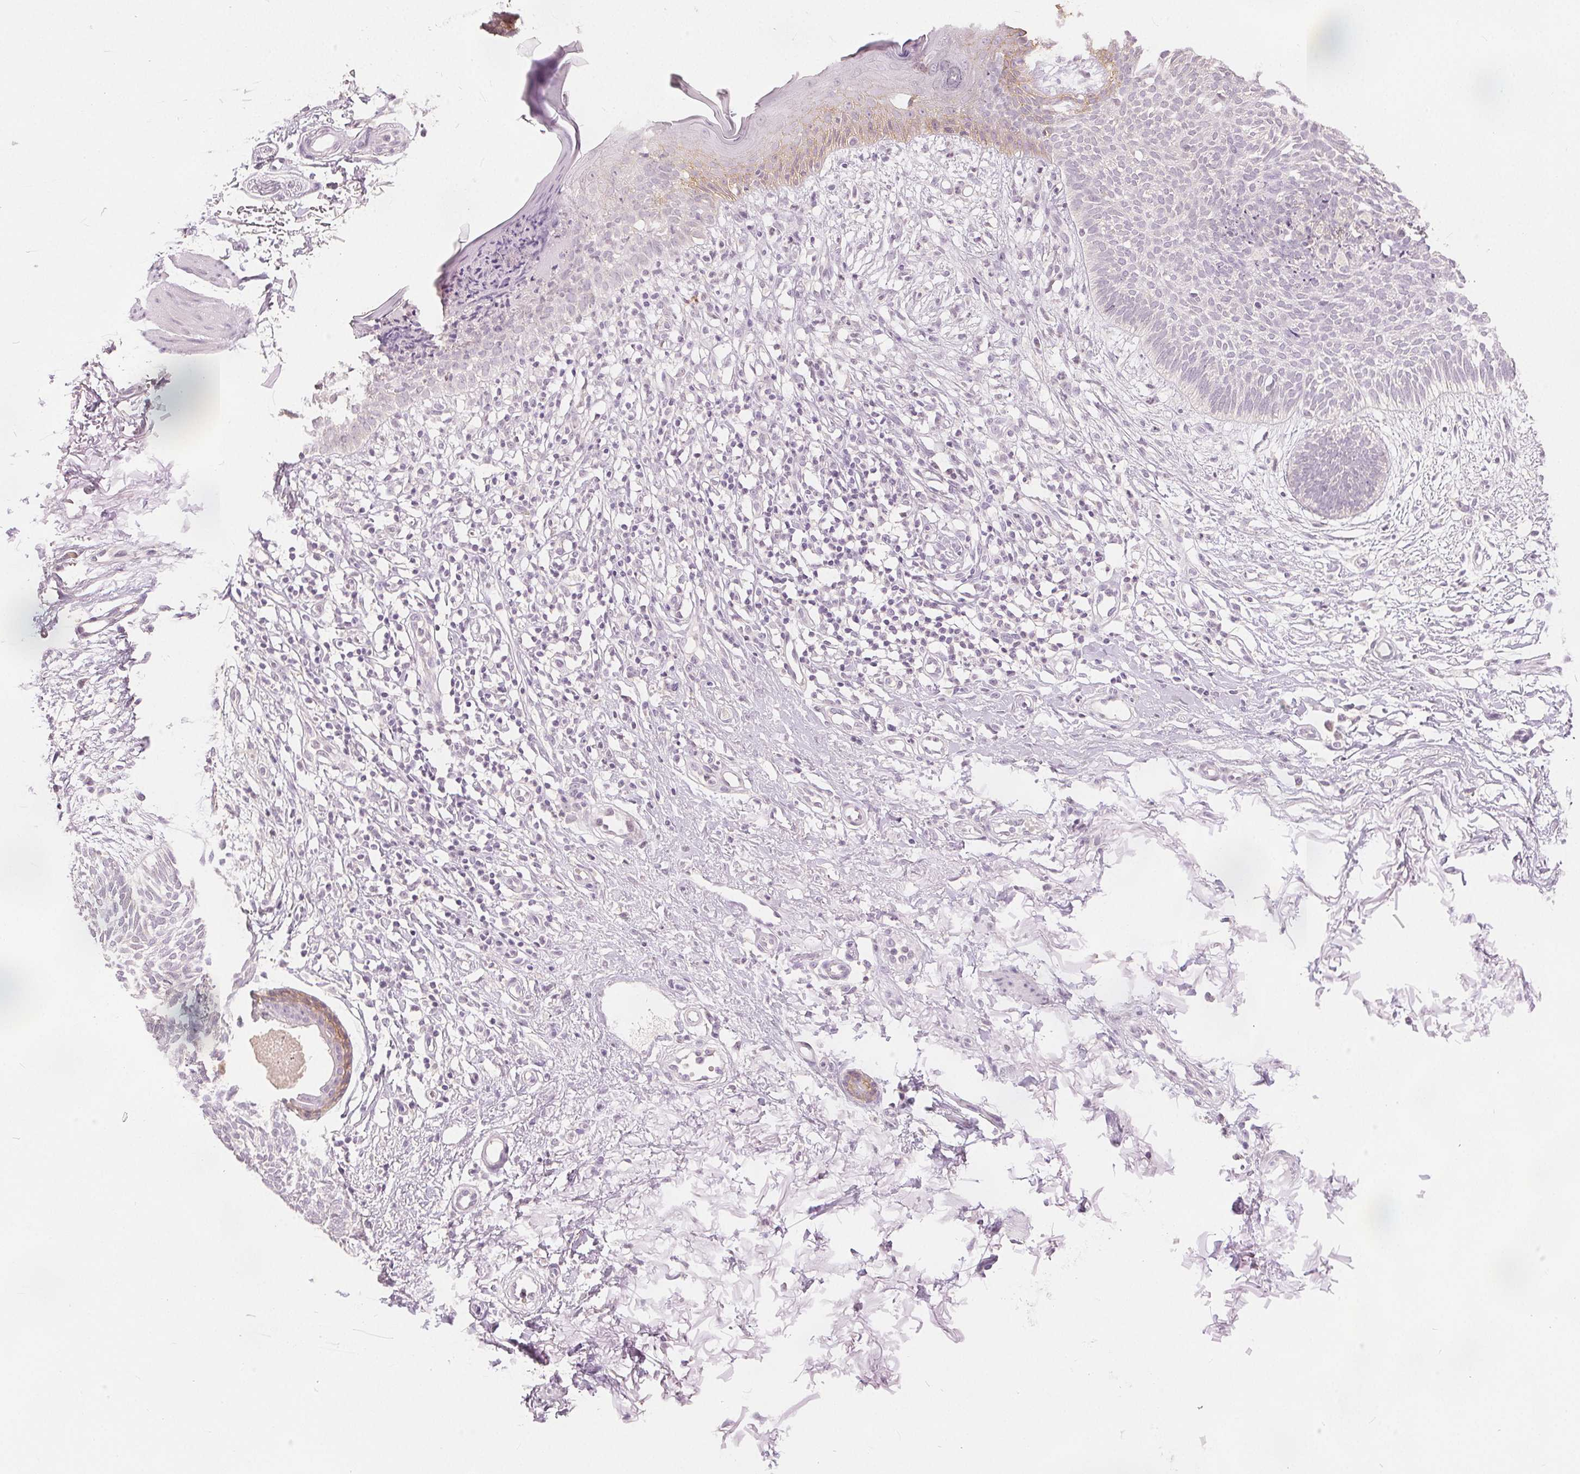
{"staining": {"intensity": "negative", "quantity": "none", "location": "none"}, "tissue": "skin cancer", "cell_type": "Tumor cells", "image_type": "cancer", "snomed": [{"axis": "morphology", "description": "Basal cell carcinoma"}, {"axis": "topography", "description": "Skin"}], "caption": "DAB (3,3'-diaminobenzidine) immunohistochemical staining of skin cancer (basal cell carcinoma) shows no significant staining in tumor cells.", "gene": "CA12", "patient": {"sex": "female", "age": 84}}